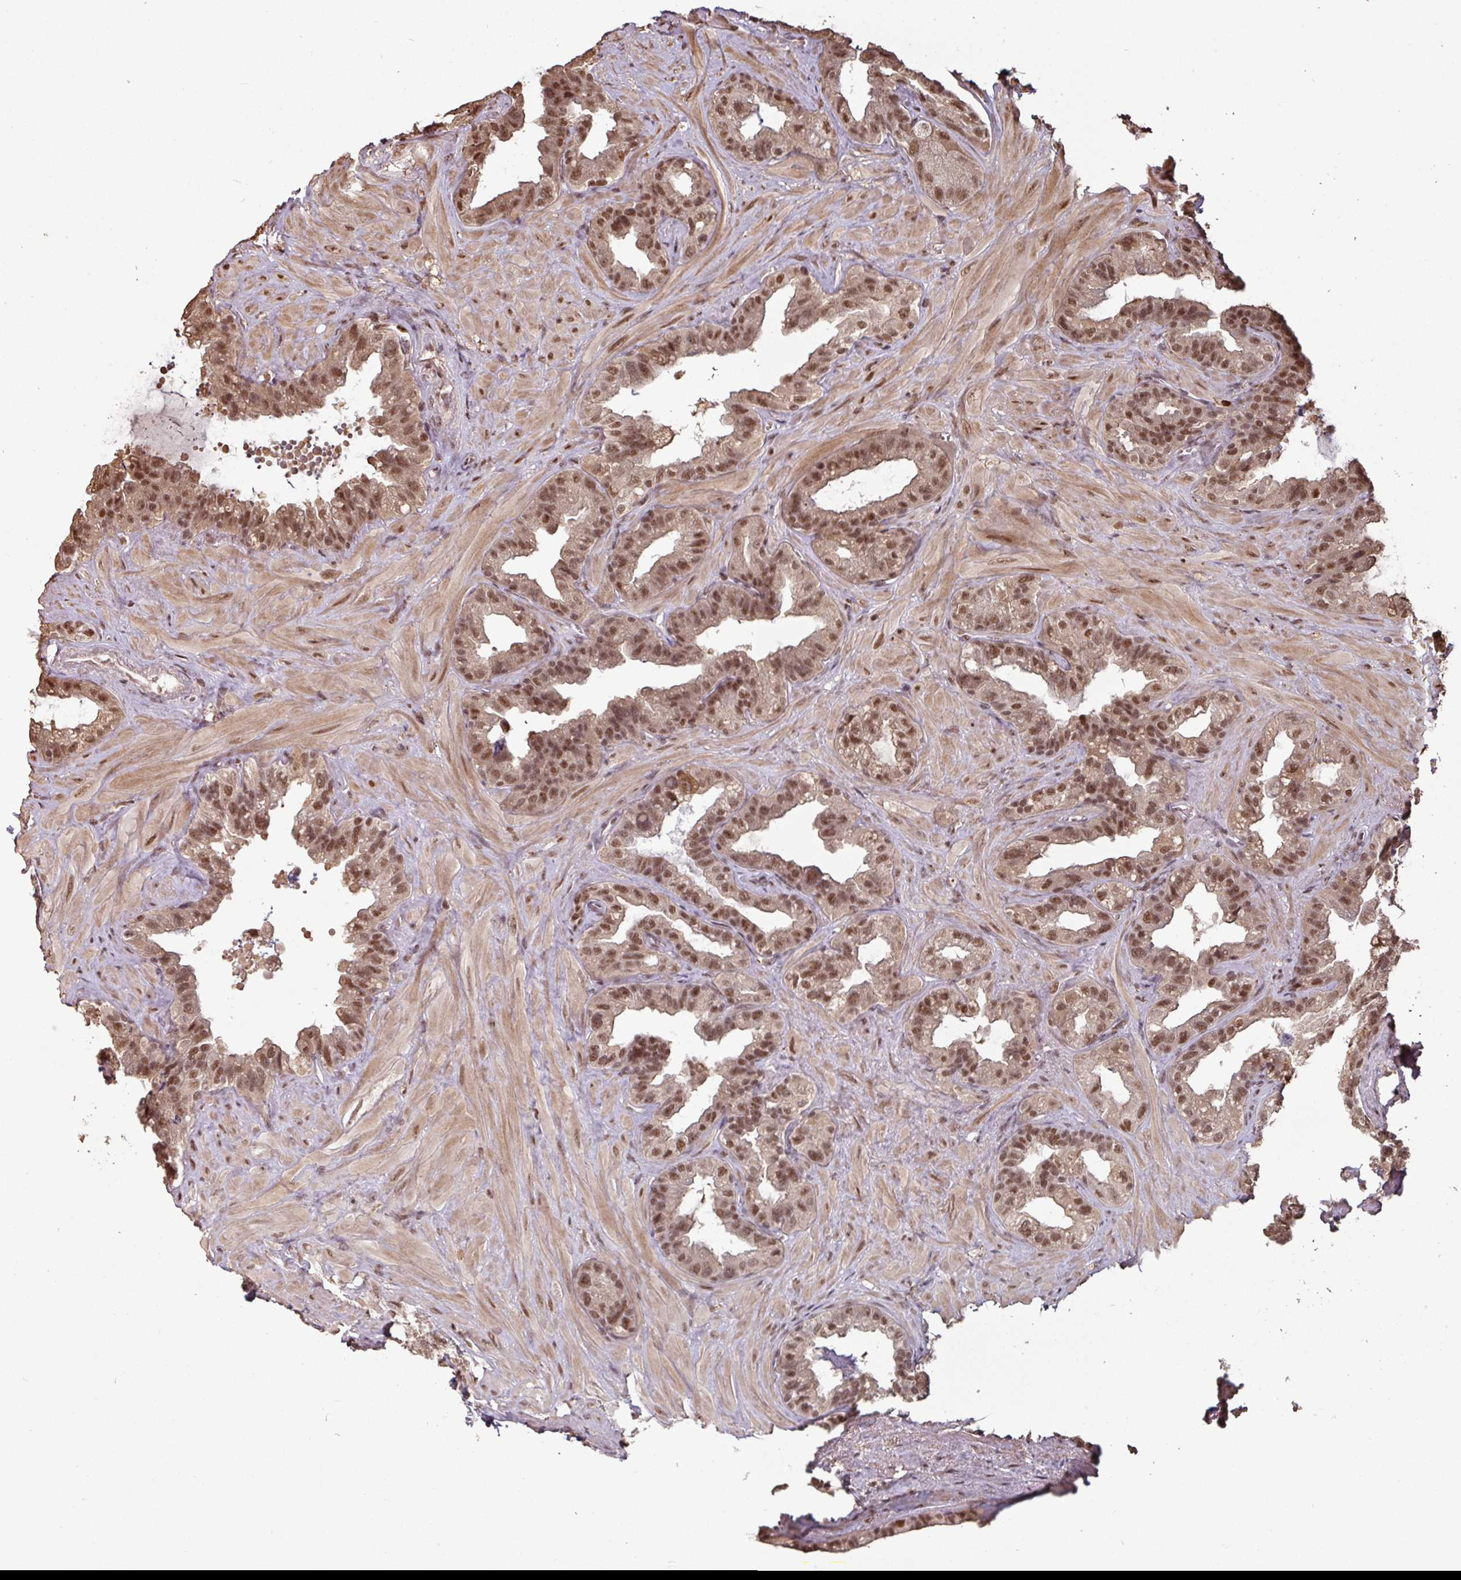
{"staining": {"intensity": "moderate", "quantity": ">75%", "location": "cytoplasmic/membranous,nuclear"}, "tissue": "seminal vesicle", "cell_type": "Glandular cells", "image_type": "normal", "snomed": [{"axis": "morphology", "description": "Normal tissue, NOS"}, {"axis": "topography", "description": "Seminal veicle"}, {"axis": "topography", "description": "Peripheral nerve tissue"}], "caption": "Immunohistochemistry photomicrograph of unremarkable seminal vesicle: human seminal vesicle stained using immunohistochemistry demonstrates medium levels of moderate protein expression localized specifically in the cytoplasmic/membranous,nuclear of glandular cells, appearing as a cytoplasmic/membranous,nuclear brown color.", "gene": "POLD1", "patient": {"sex": "male", "age": 76}}